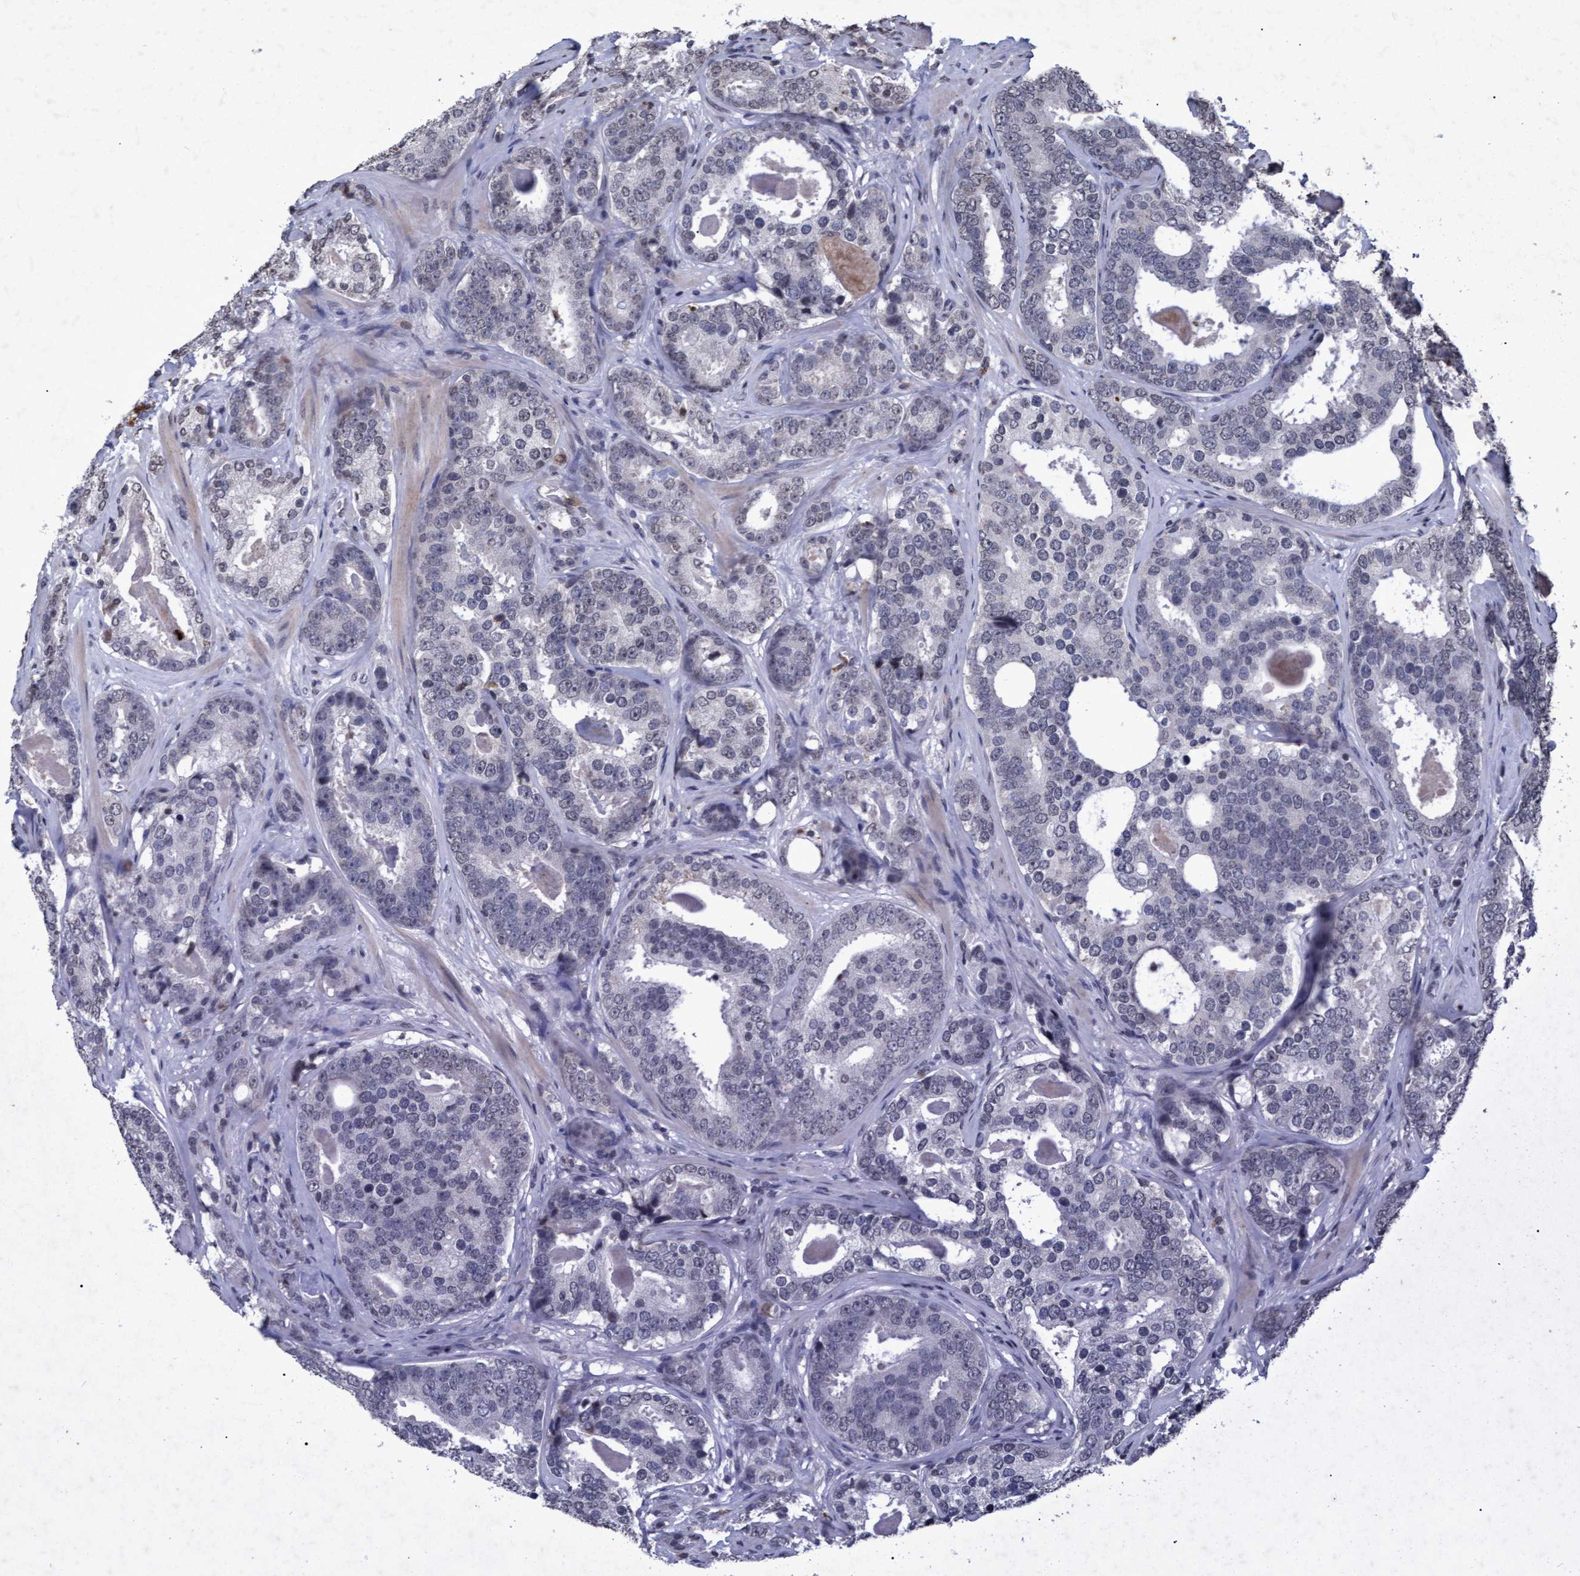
{"staining": {"intensity": "negative", "quantity": "none", "location": "none"}, "tissue": "prostate cancer", "cell_type": "Tumor cells", "image_type": "cancer", "snomed": [{"axis": "morphology", "description": "Adenocarcinoma, High grade"}, {"axis": "topography", "description": "Prostate"}], "caption": "Human prostate cancer stained for a protein using immunohistochemistry reveals no positivity in tumor cells.", "gene": "GALC", "patient": {"sex": "male", "age": 60}}